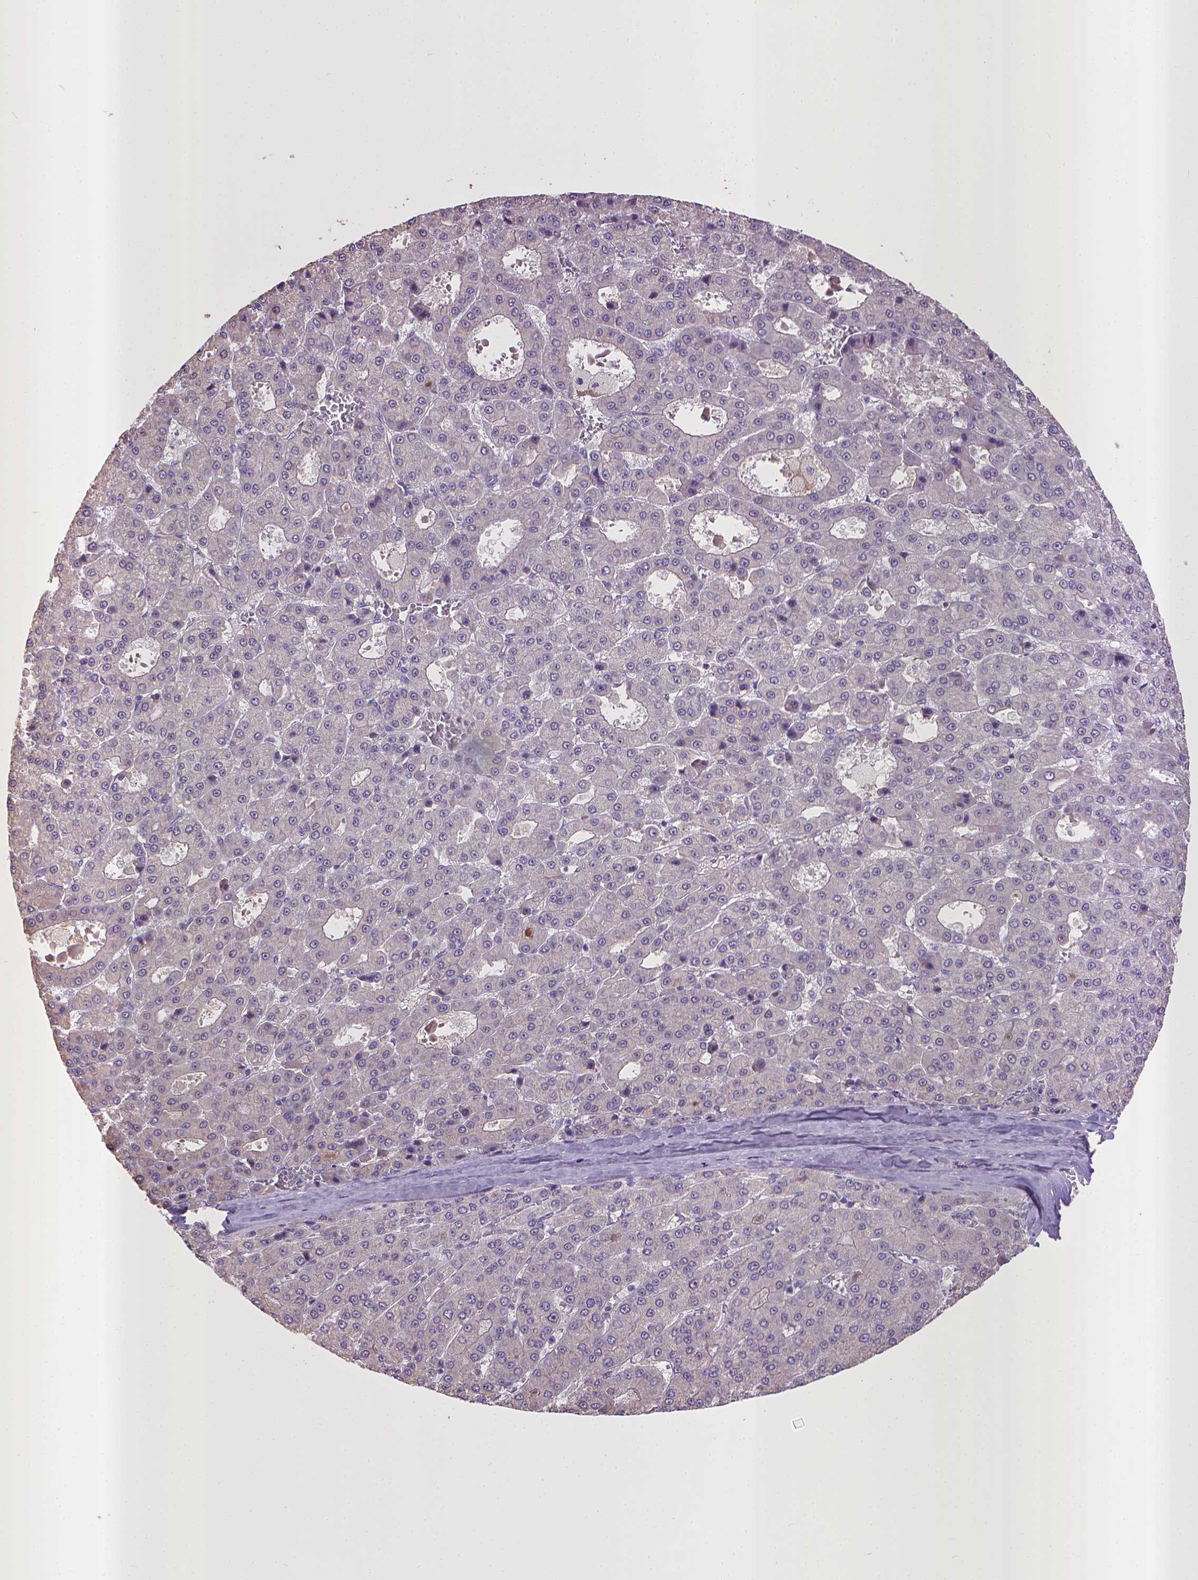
{"staining": {"intensity": "negative", "quantity": "none", "location": "none"}, "tissue": "liver cancer", "cell_type": "Tumor cells", "image_type": "cancer", "snomed": [{"axis": "morphology", "description": "Carcinoma, Hepatocellular, NOS"}, {"axis": "topography", "description": "Liver"}], "caption": "IHC photomicrograph of neoplastic tissue: human liver cancer (hepatocellular carcinoma) stained with DAB reveals no significant protein positivity in tumor cells.", "gene": "CPM", "patient": {"sex": "male", "age": 70}}